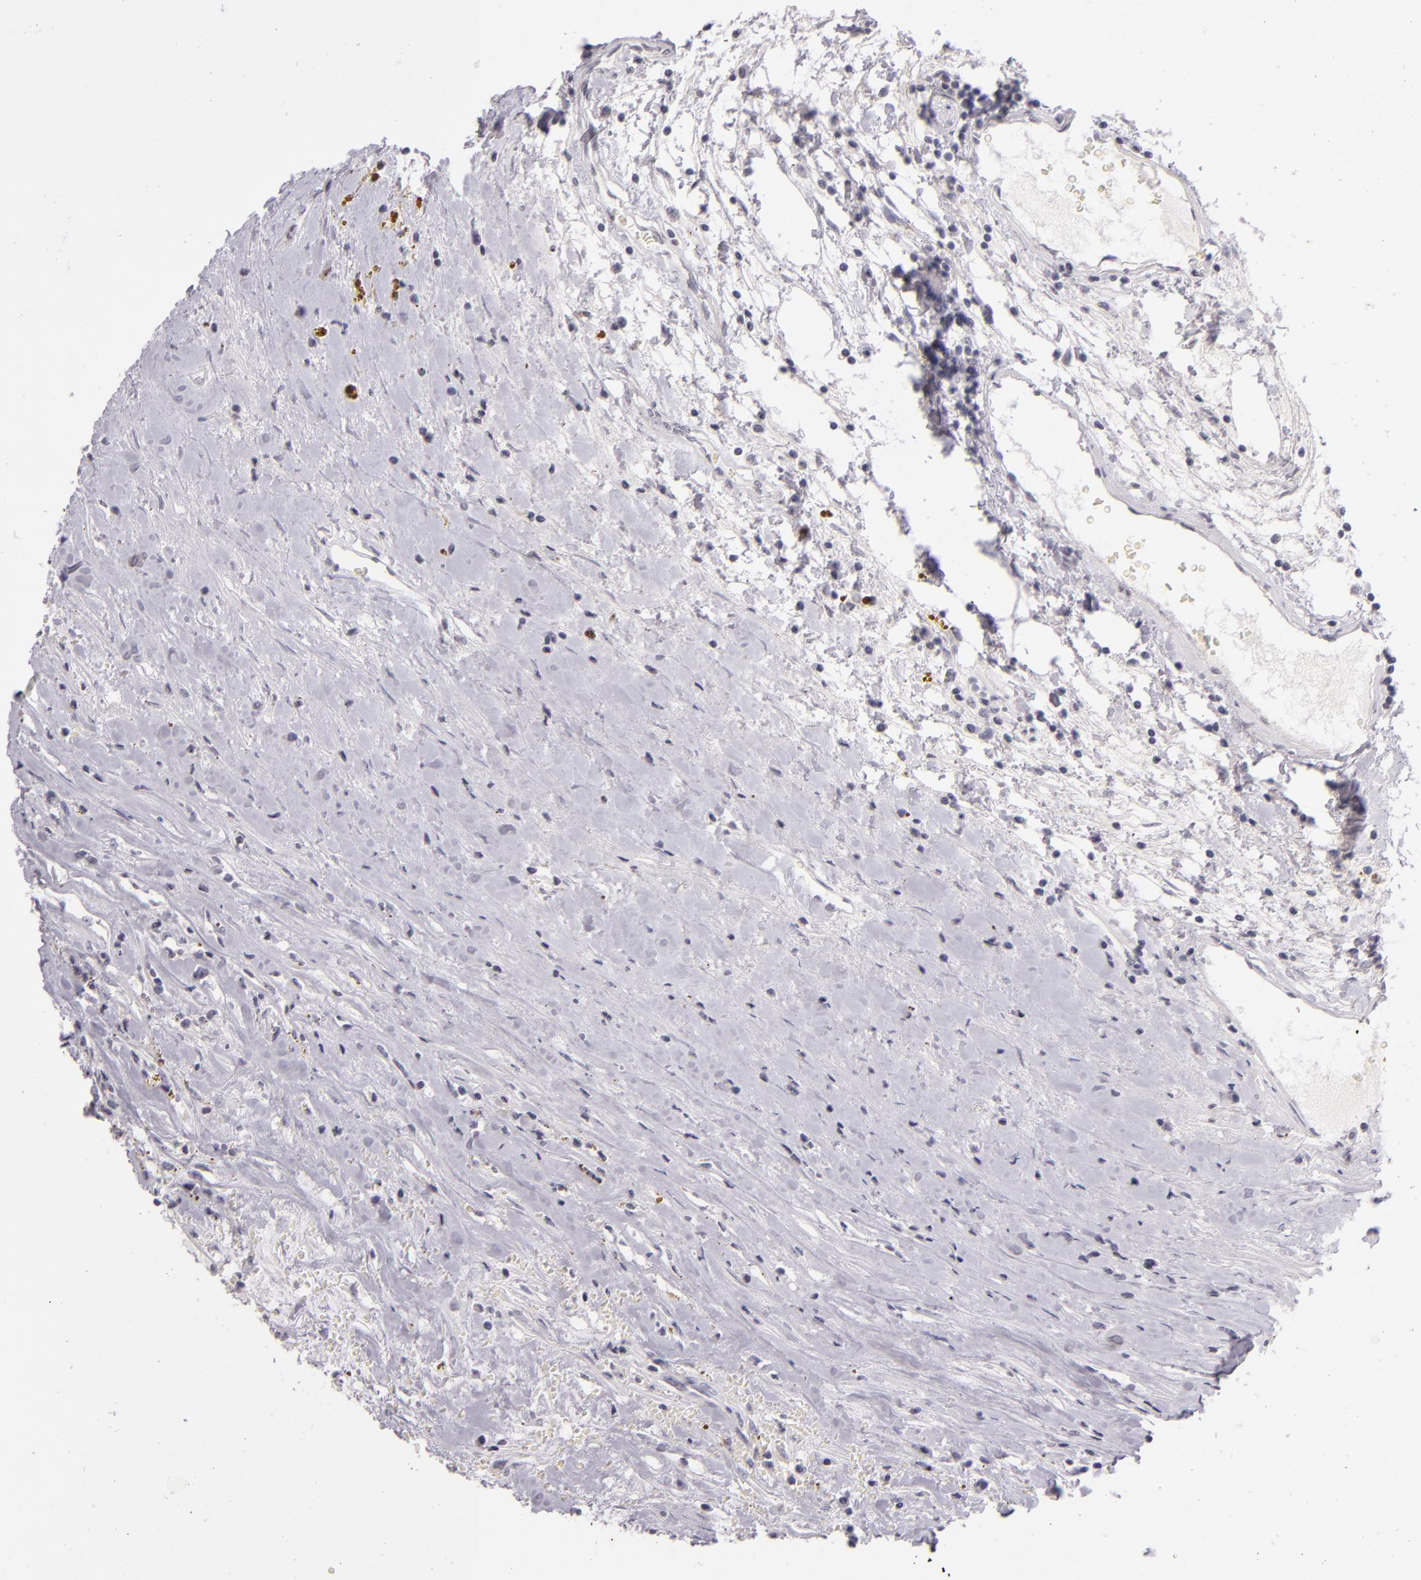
{"staining": {"intensity": "negative", "quantity": "none", "location": "none"}, "tissue": "renal cancer", "cell_type": "Tumor cells", "image_type": "cancer", "snomed": [{"axis": "morphology", "description": "Adenocarcinoma, NOS"}, {"axis": "topography", "description": "Kidney"}], "caption": "An immunohistochemistry (IHC) photomicrograph of renal cancer is shown. There is no staining in tumor cells of renal cancer.", "gene": "CD40", "patient": {"sex": "male", "age": 82}}